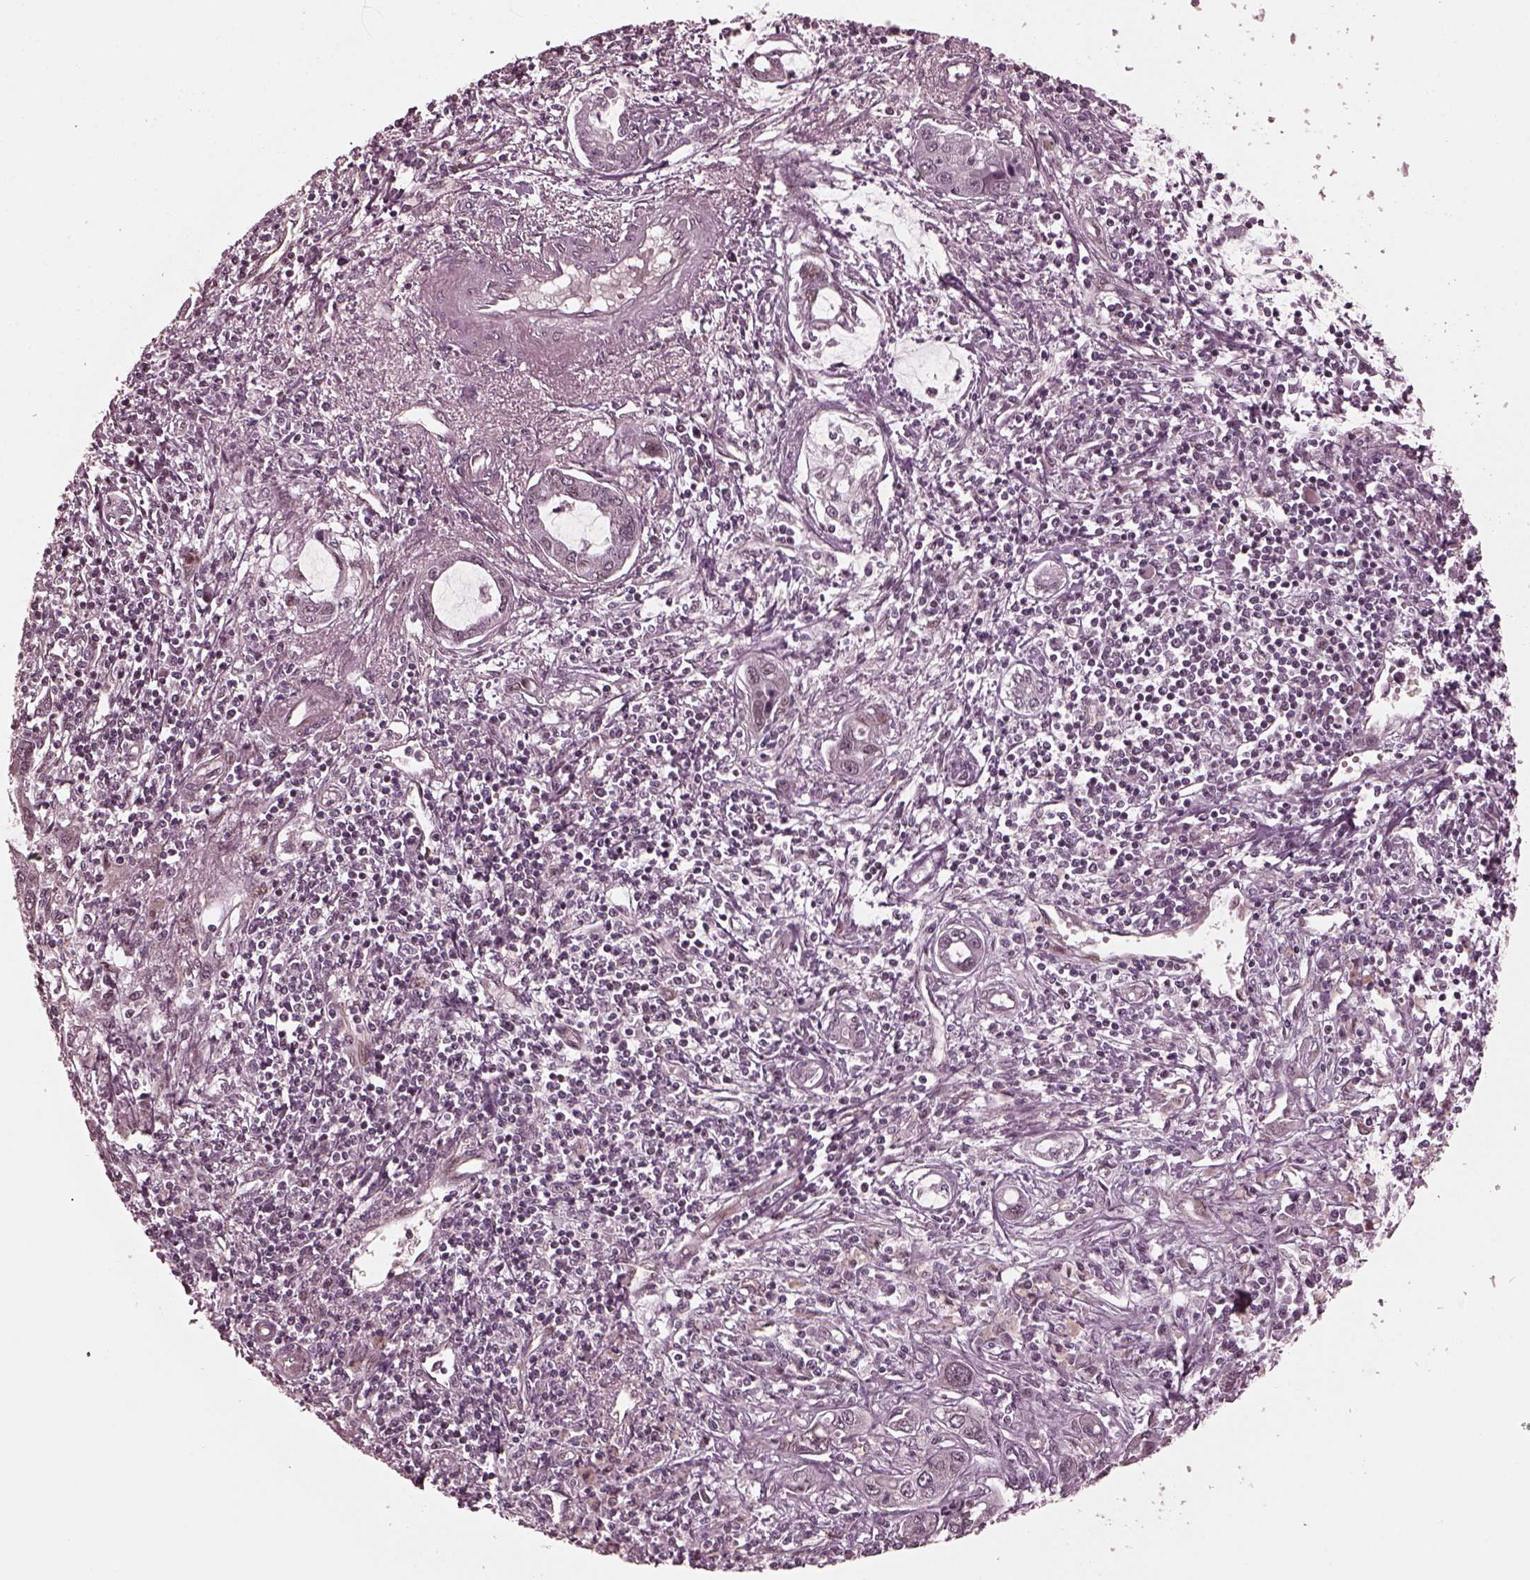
{"staining": {"intensity": "negative", "quantity": "none", "location": "none"}, "tissue": "liver cancer", "cell_type": "Tumor cells", "image_type": "cancer", "snomed": [{"axis": "morphology", "description": "Cholangiocarcinoma"}, {"axis": "topography", "description": "Liver"}], "caption": "The photomicrograph reveals no staining of tumor cells in liver cholangiocarcinoma.", "gene": "TRIB3", "patient": {"sex": "male", "age": 58}}